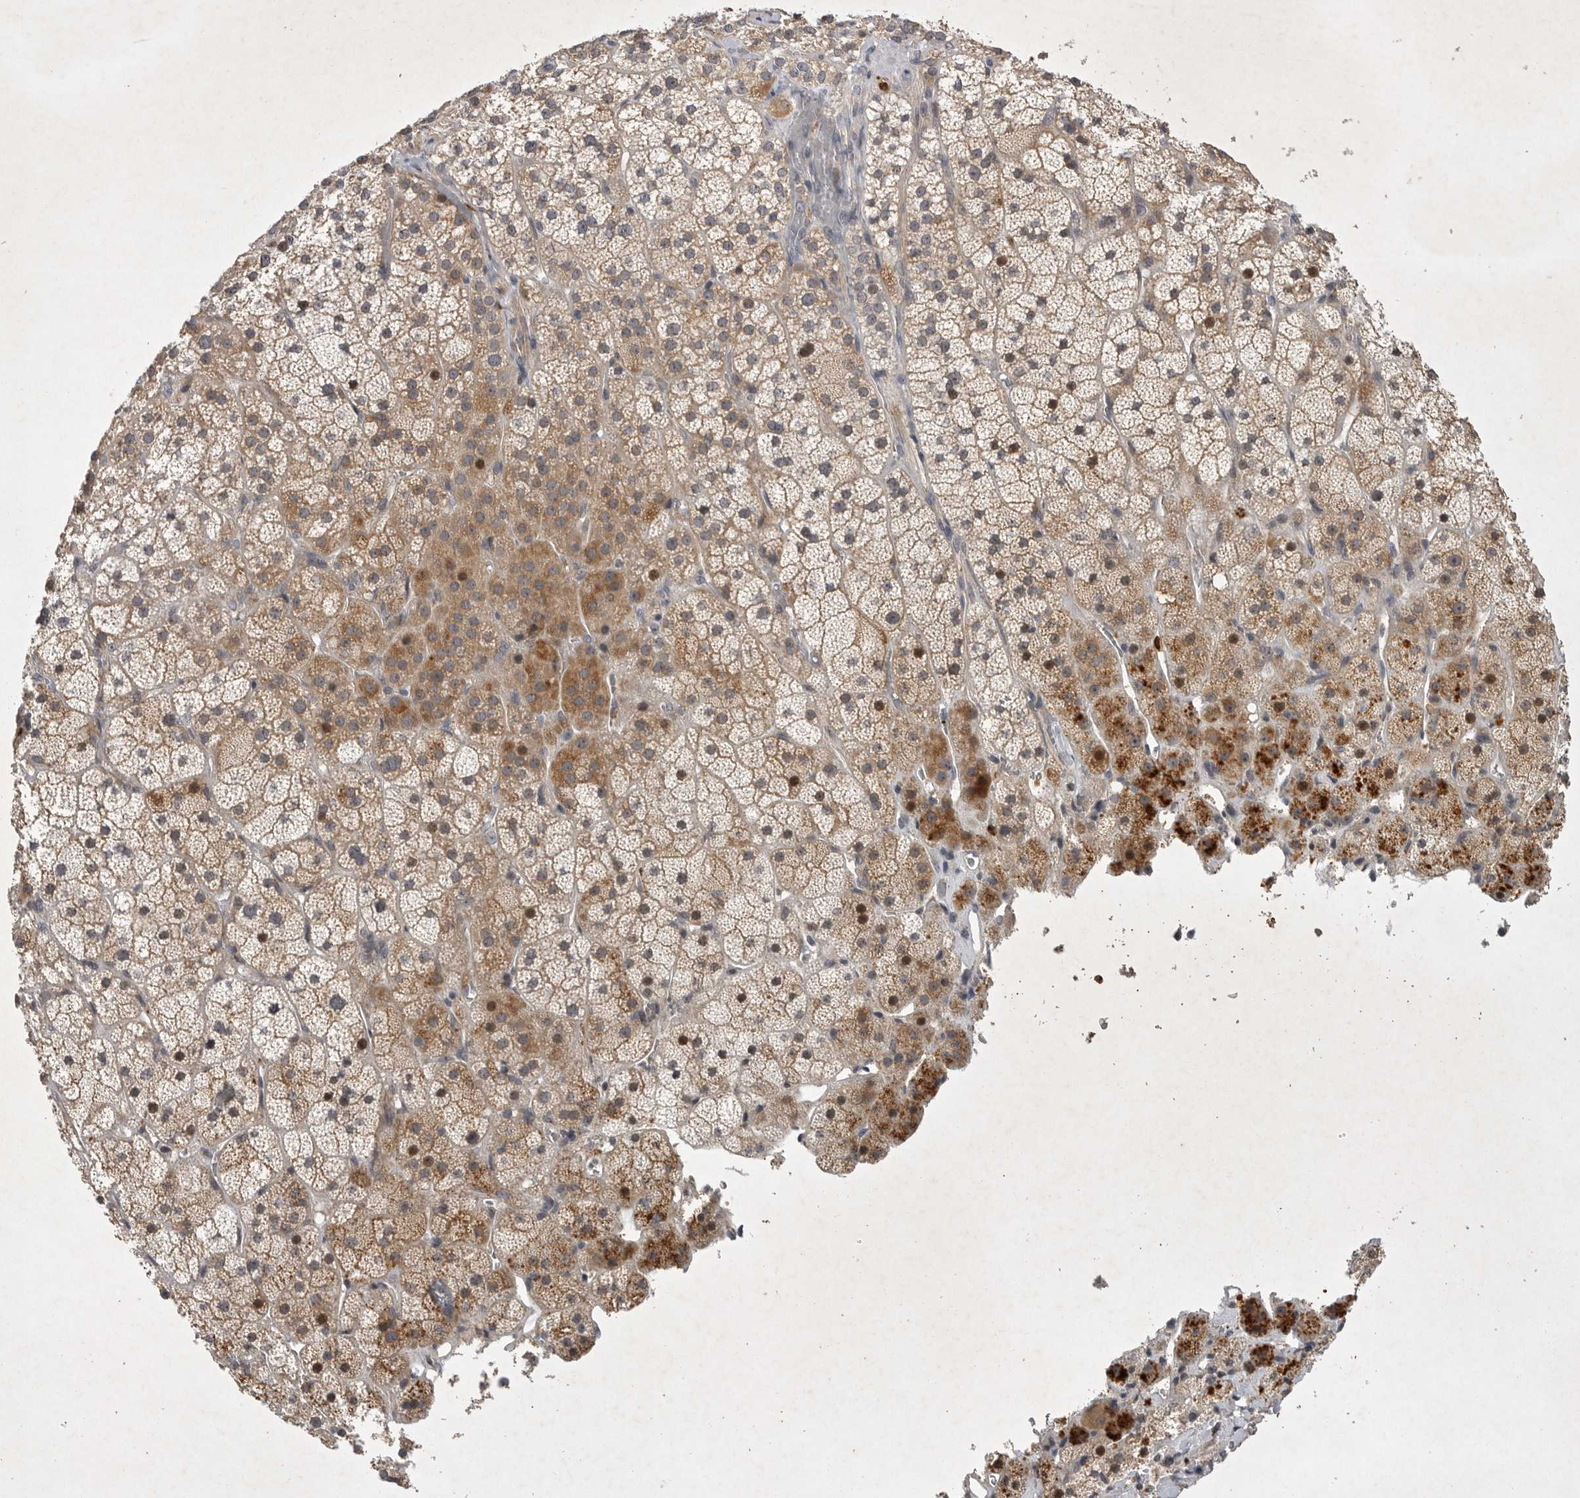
{"staining": {"intensity": "moderate", "quantity": ">75%", "location": "cytoplasmic/membranous"}, "tissue": "adrenal gland", "cell_type": "Glandular cells", "image_type": "normal", "snomed": [{"axis": "morphology", "description": "Normal tissue, NOS"}, {"axis": "topography", "description": "Adrenal gland"}], "caption": "Moderate cytoplasmic/membranous expression for a protein is seen in about >75% of glandular cells of normal adrenal gland using immunohistochemistry.", "gene": "UBE3D", "patient": {"sex": "male", "age": 57}}